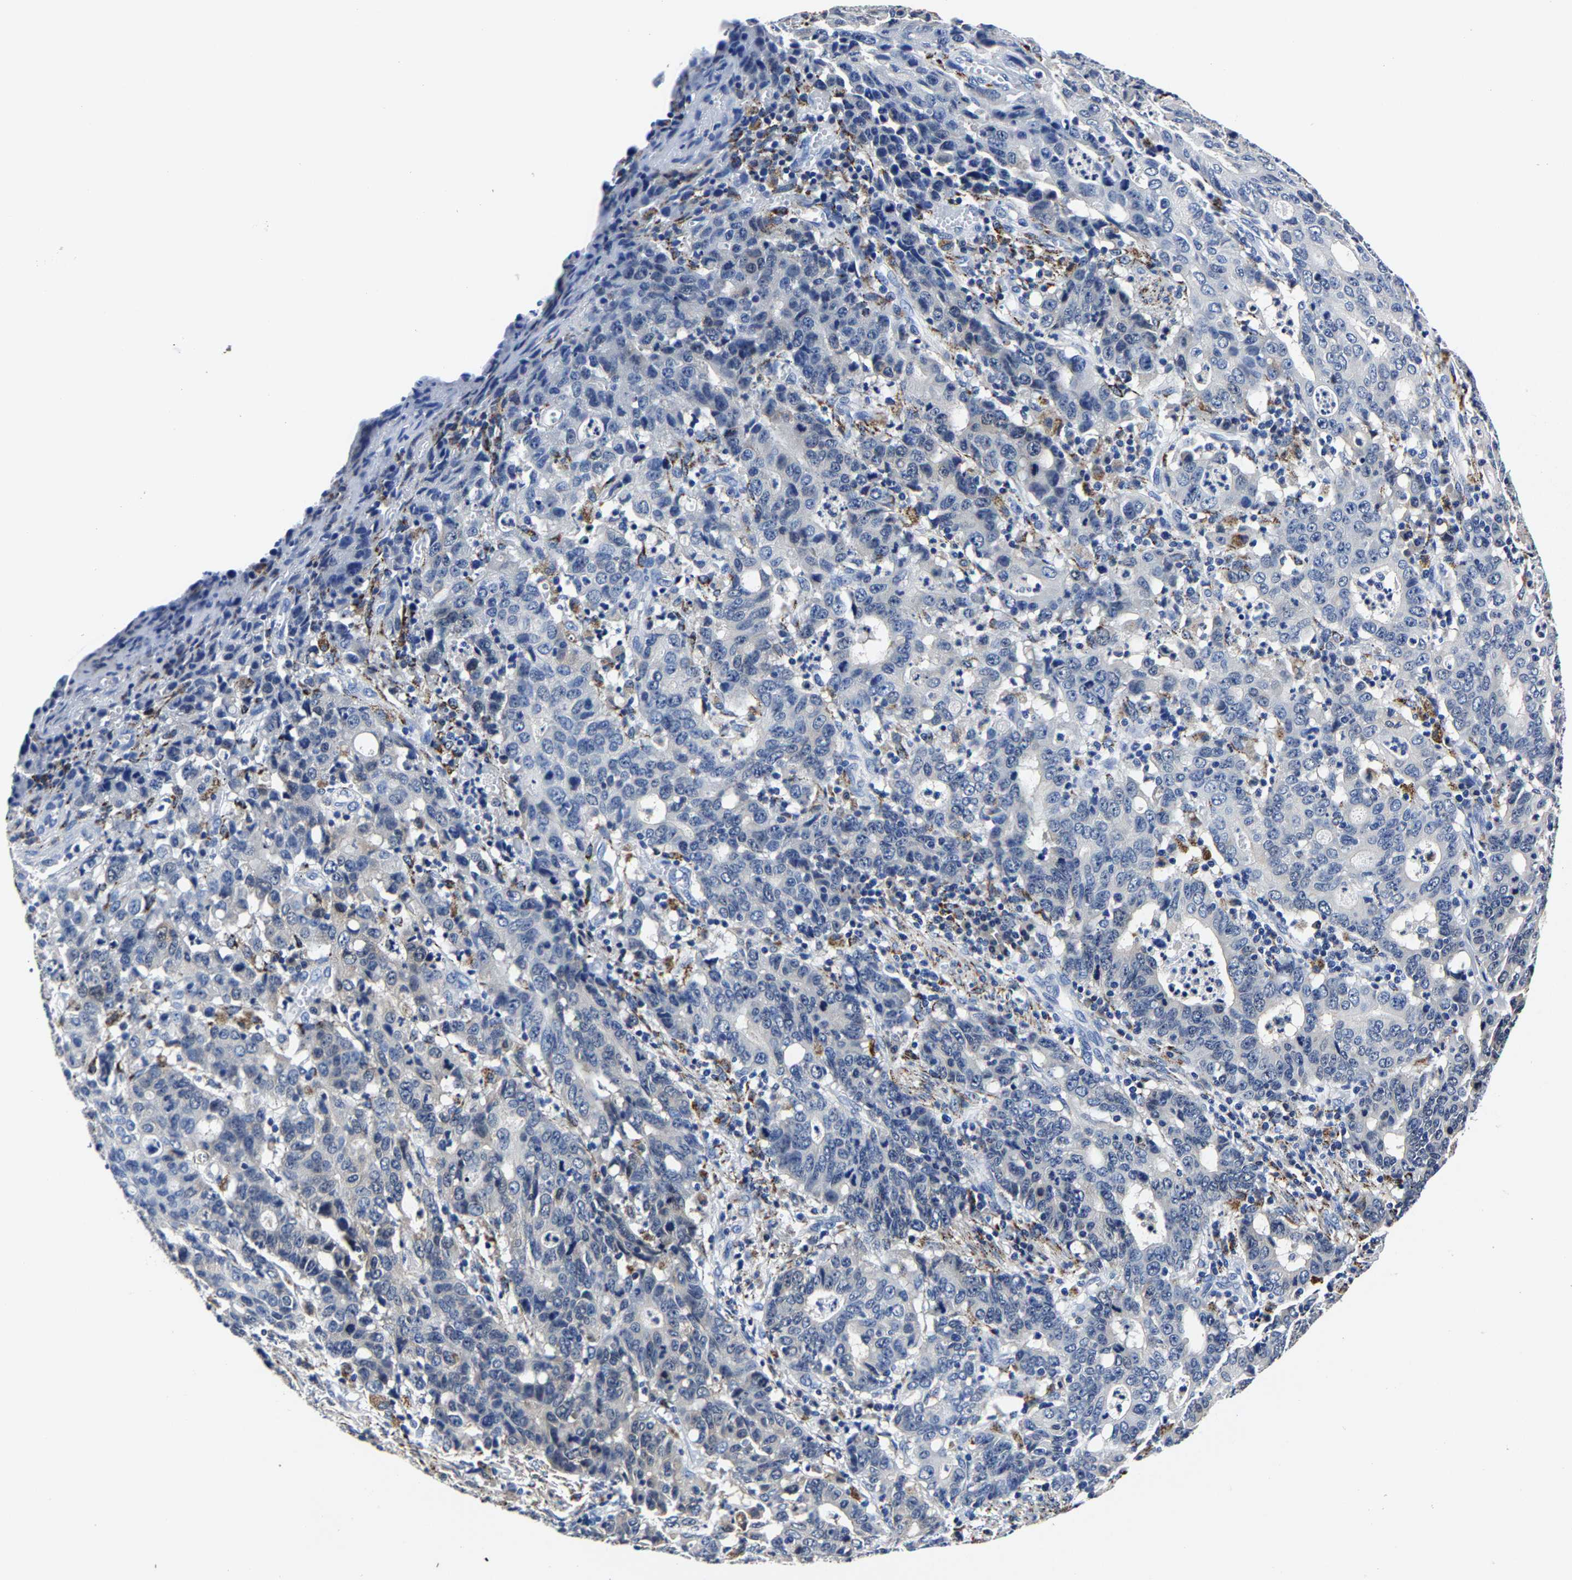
{"staining": {"intensity": "negative", "quantity": "none", "location": "none"}, "tissue": "stomach cancer", "cell_type": "Tumor cells", "image_type": "cancer", "snomed": [{"axis": "morphology", "description": "Adenocarcinoma, NOS"}, {"axis": "topography", "description": "Stomach, upper"}], "caption": "The histopathology image exhibits no significant staining in tumor cells of stomach adenocarcinoma.", "gene": "PSPH", "patient": {"sex": "male", "age": 69}}